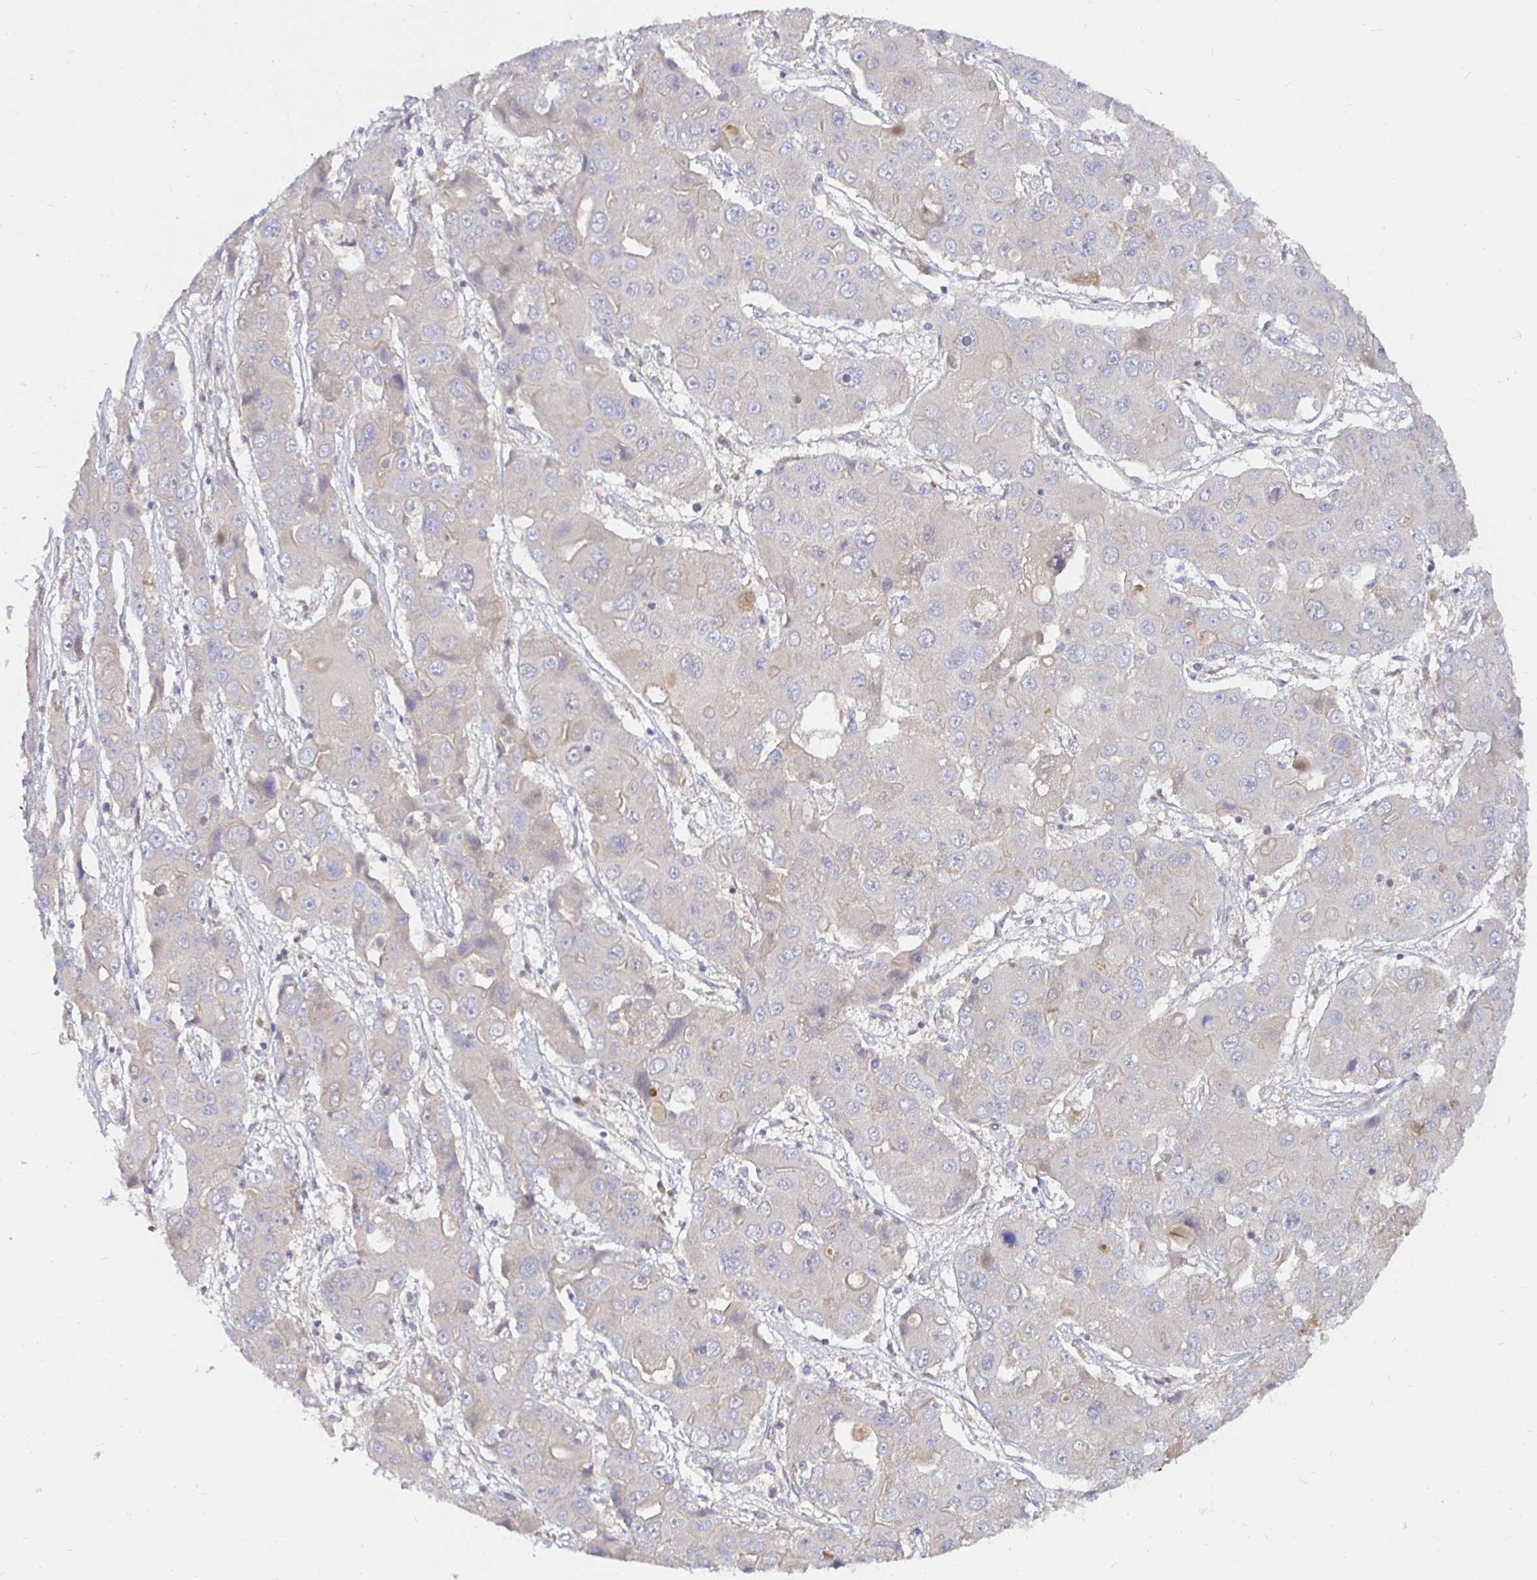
{"staining": {"intensity": "negative", "quantity": "none", "location": "none"}, "tissue": "liver cancer", "cell_type": "Tumor cells", "image_type": "cancer", "snomed": [{"axis": "morphology", "description": "Cholangiocarcinoma"}, {"axis": "topography", "description": "Liver"}], "caption": "High power microscopy image of an IHC image of liver cancer, revealing no significant positivity in tumor cells.", "gene": "KIF21A", "patient": {"sex": "male", "age": 67}}